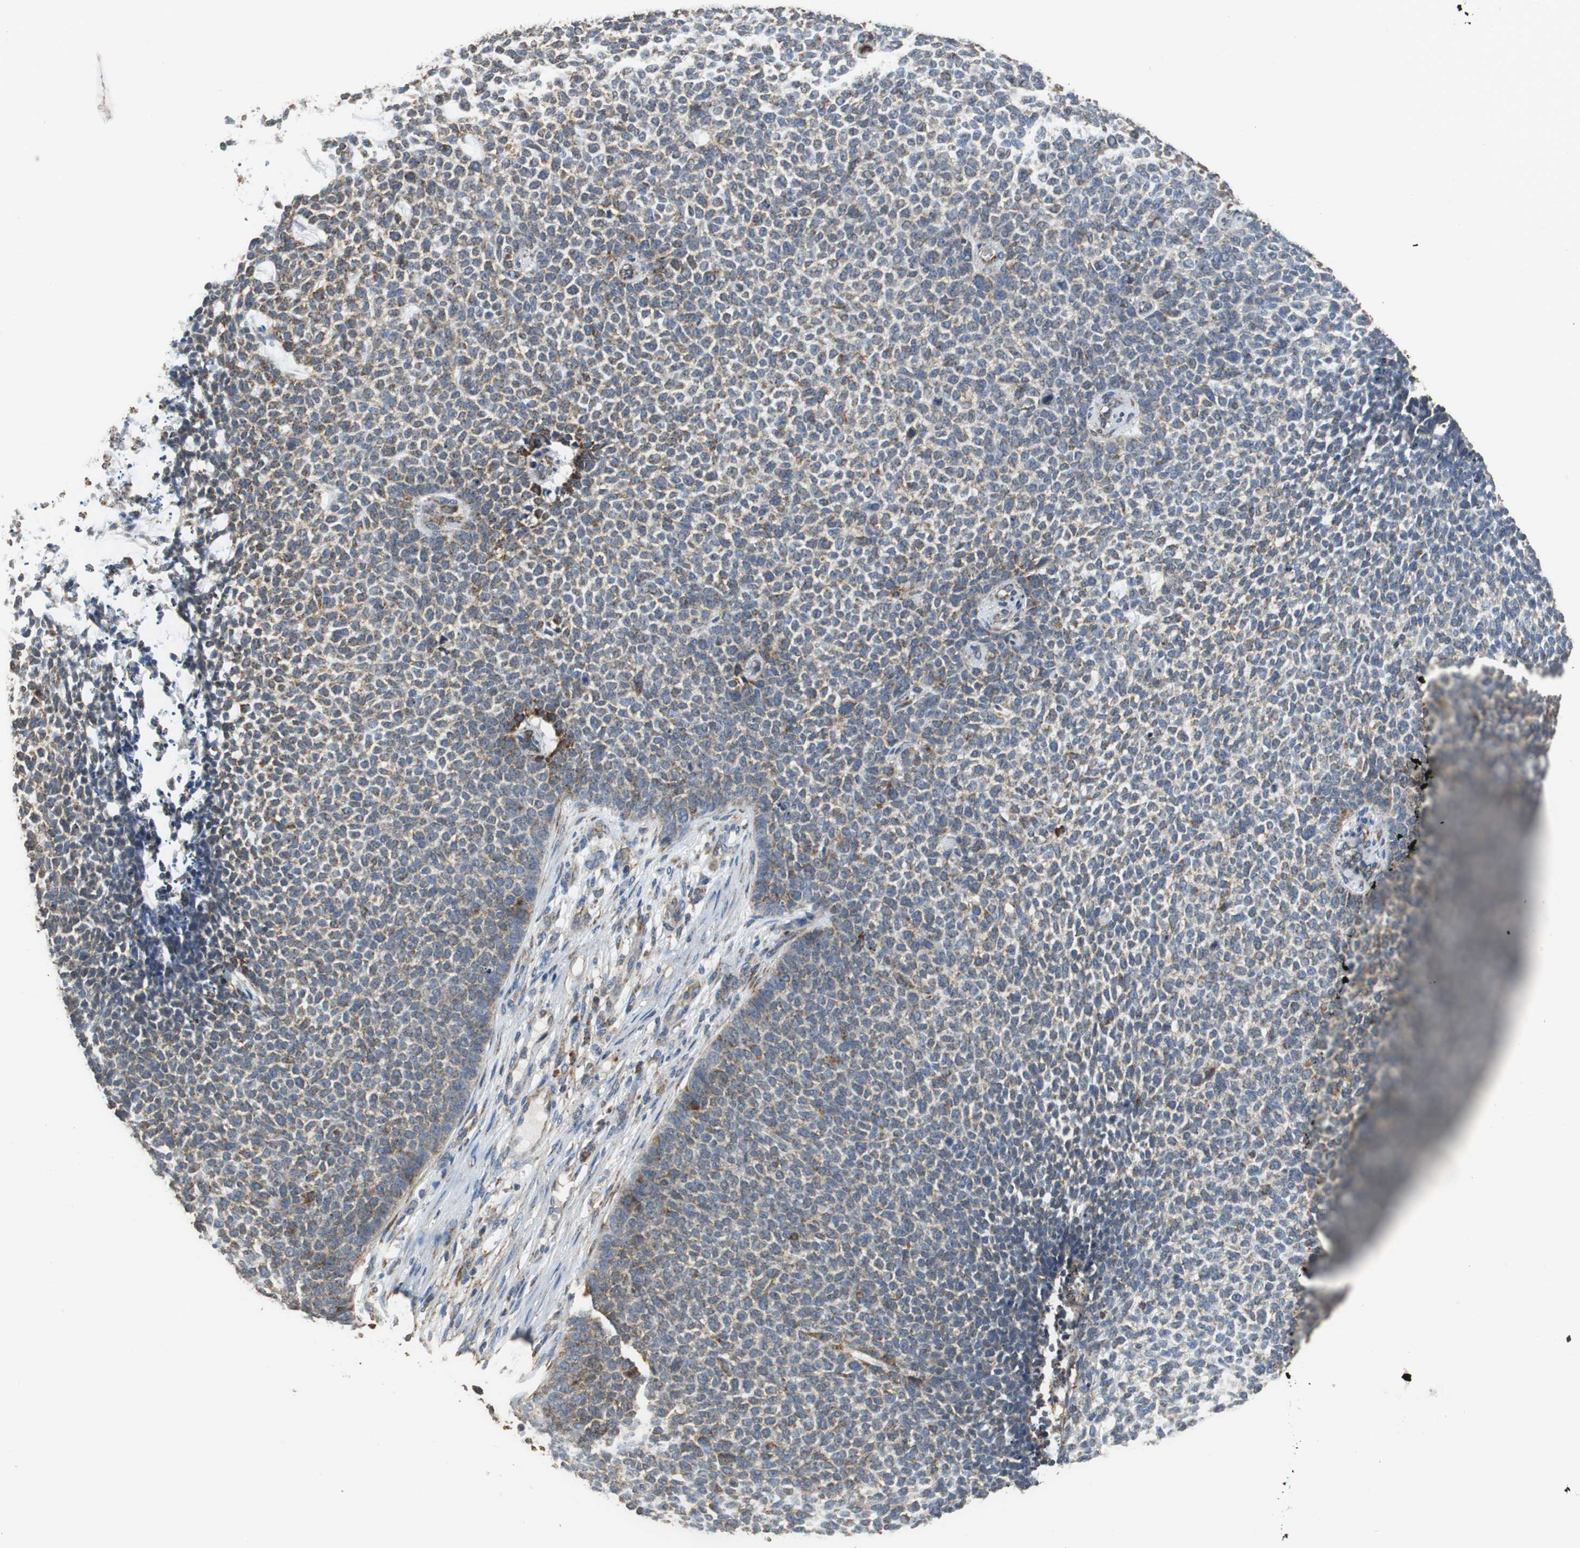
{"staining": {"intensity": "weak", "quantity": "<25%", "location": "cytoplasmic/membranous"}, "tissue": "skin cancer", "cell_type": "Tumor cells", "image_type": "cancer", "snomed": [{"axis": "morphology", "description": "Basal cell carcinoma"}, {"axis": "topography", "description": "Skin"}], "caption": "IHC micrograph of human basal cell carcinoma (skin) stained for a protein (brown), which demonstrates no expression in tumor cells.", "gene": "NNT", "patient": {"sex": "female", "age": 84}}